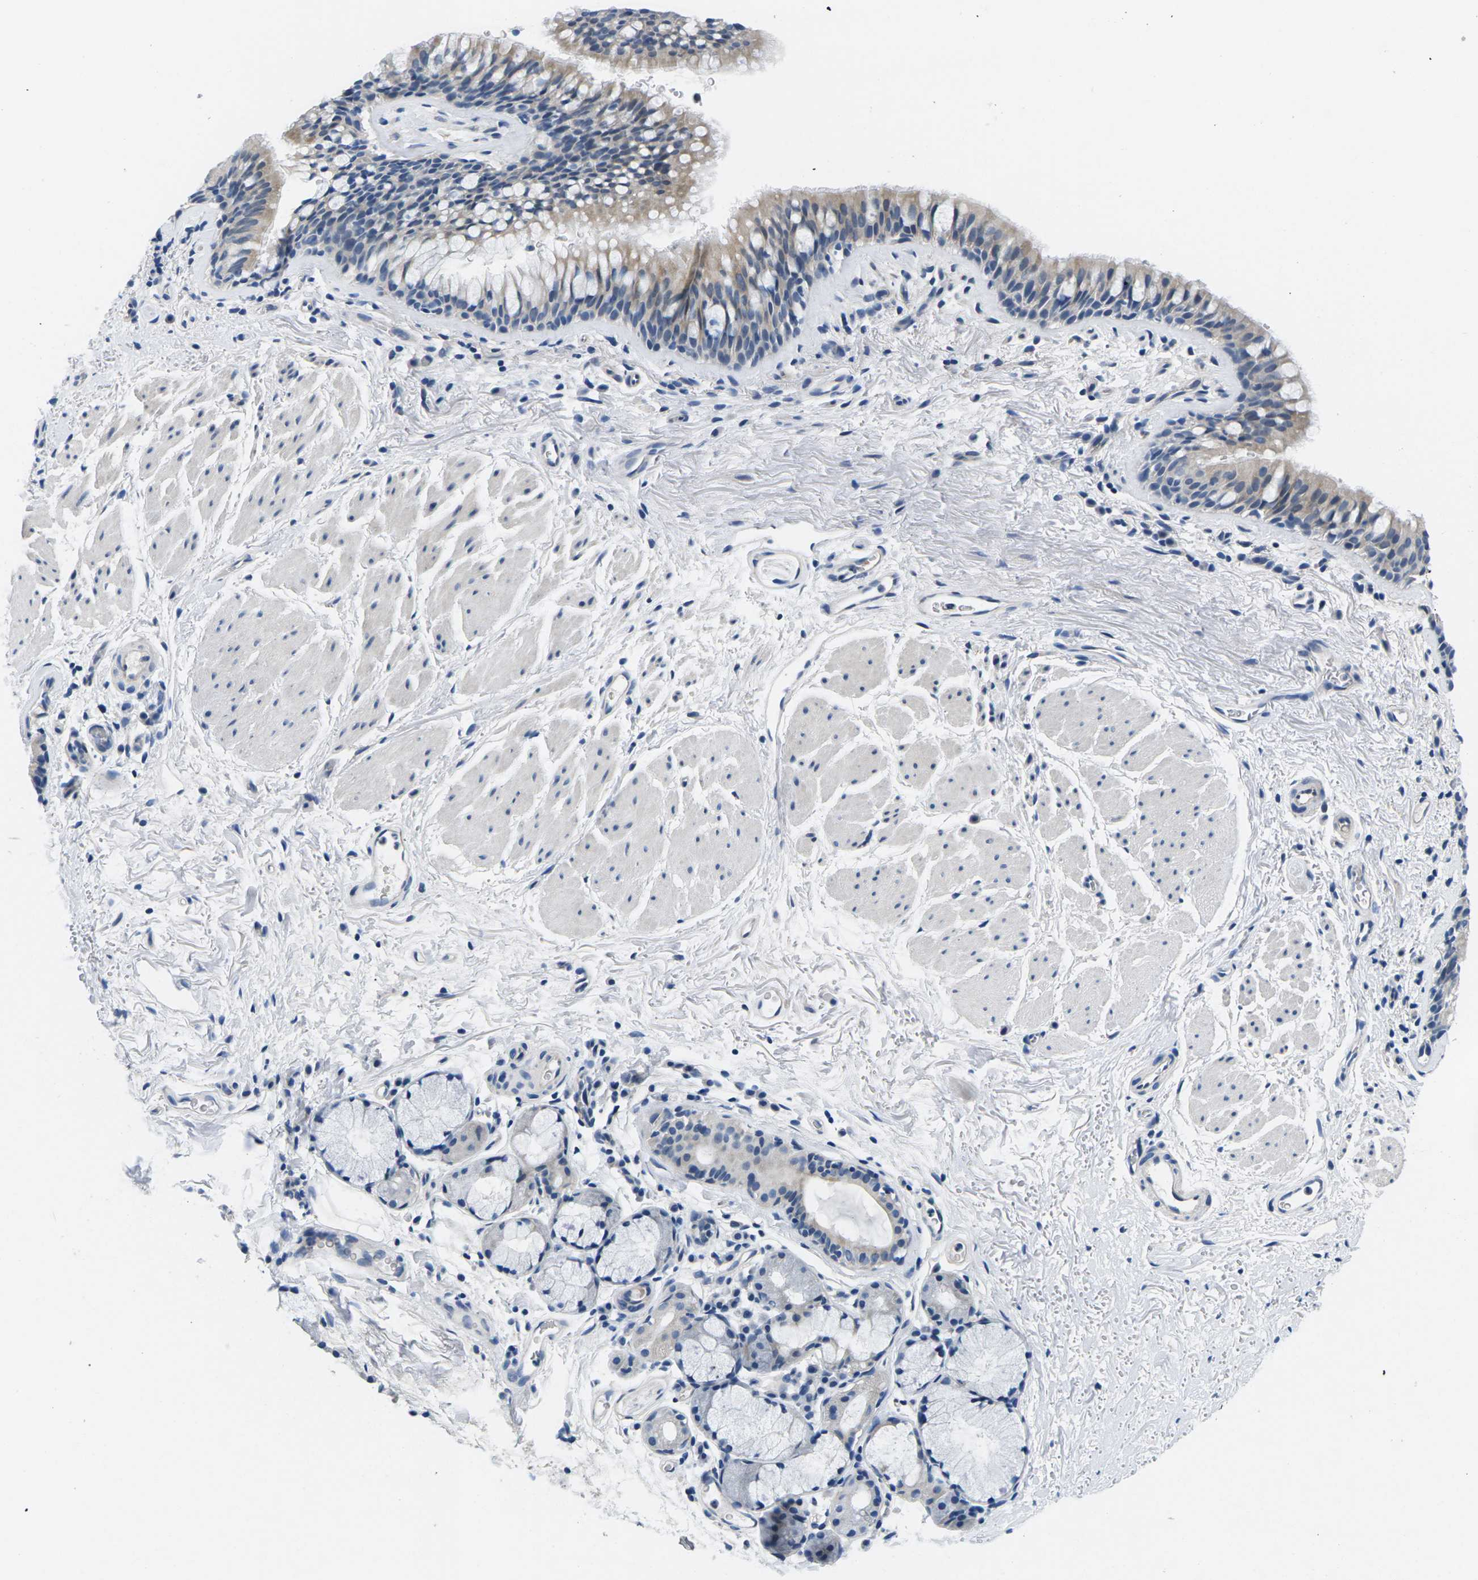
{"staining": {"intensity": "weak", "quantity": "25%-75%", "location": "cytoplasmic/membranous"}, "tissue": "bronchus", "cell_type": "Respiratory epithelial cells", "image_type": "normal", "snomed": [{"axis": "morphology", "description": "Normal tissue, NOS"}, {"axis": "topography", "description": "Cartilage tissue"}, {"axis": "topography", "description": "Bronchus"}], "caption": "DAB immunohistochemical staining of normal human bronchus reveals weak cytoplasmic/membranous protein expression in about 25%-75% of respiratory epithelial cells. (DAB IHC with brightfield microscopy, high magnification).", "gene": "TSPAN2", "patient": {"sex": "female", "age": 53}}